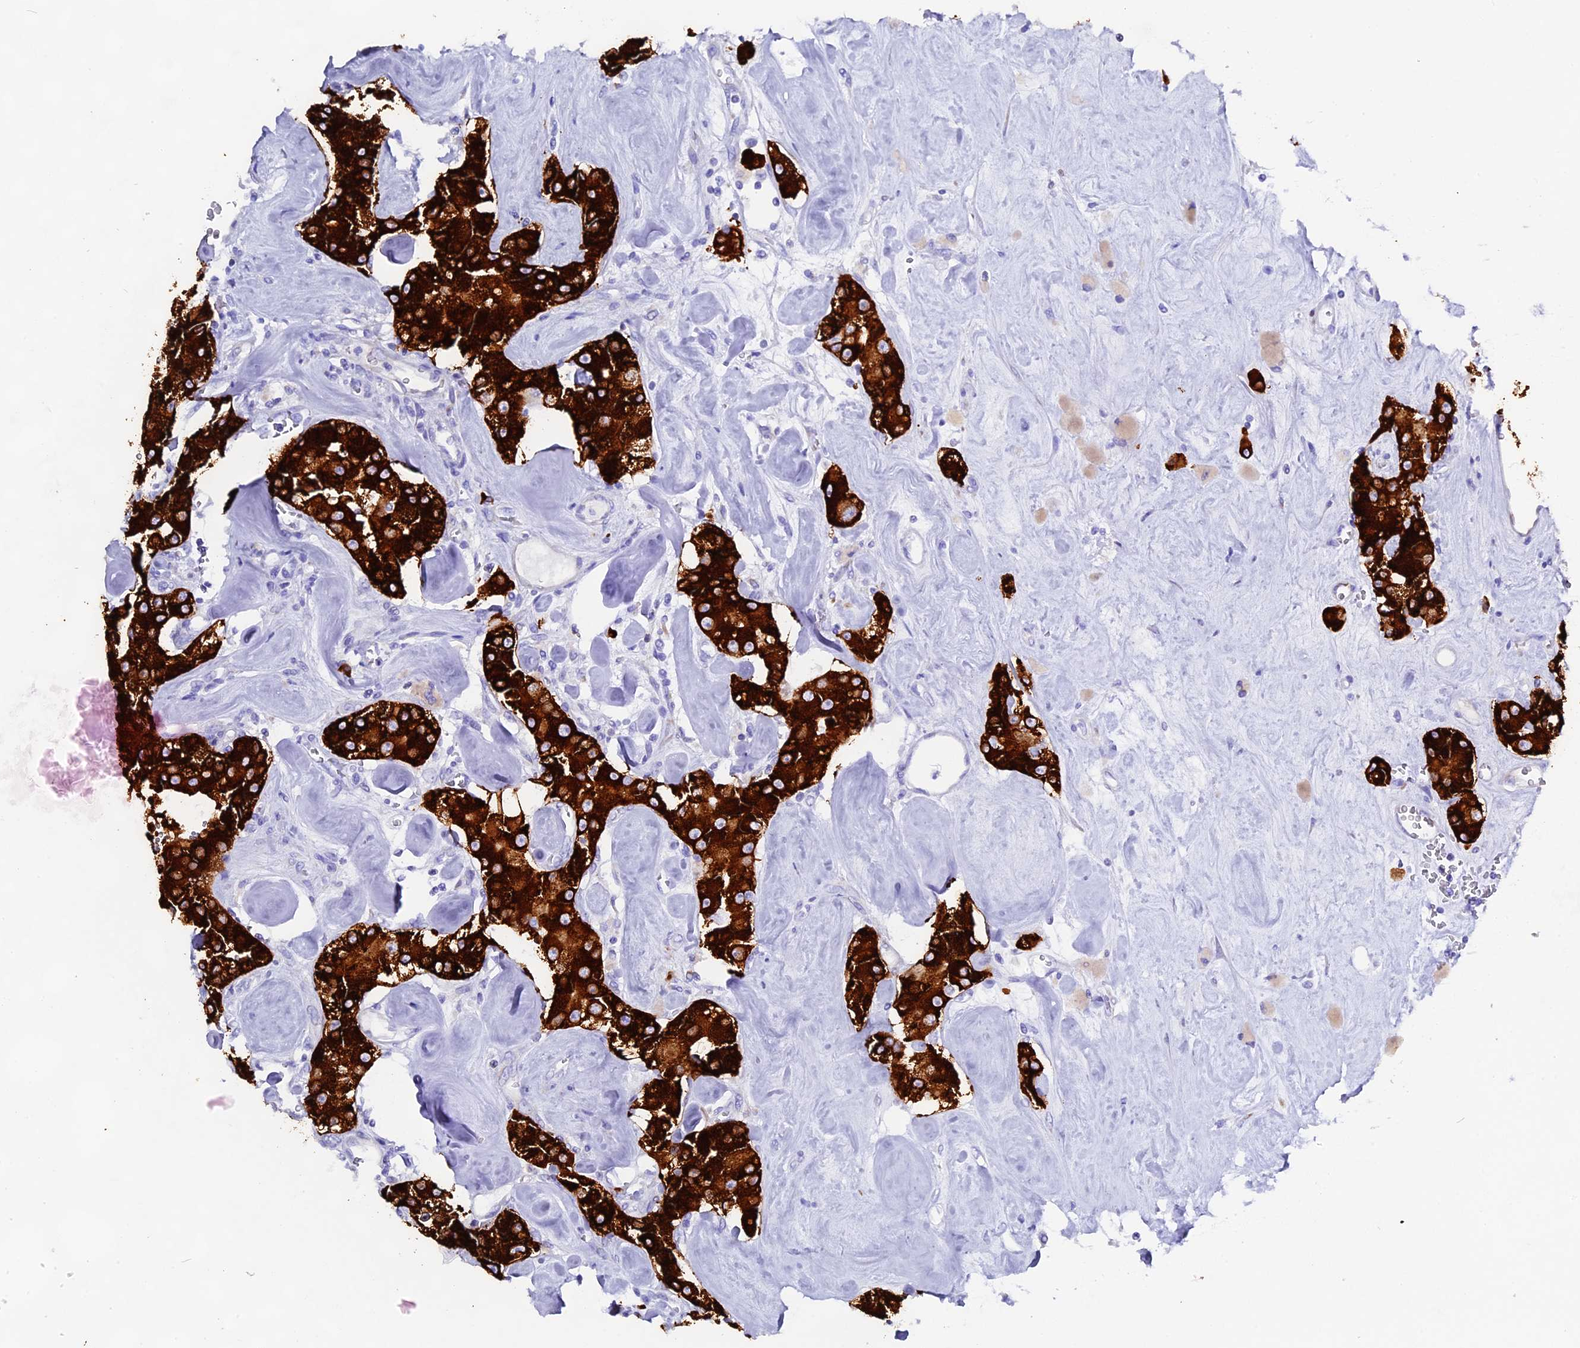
{"staining": {"intensity": "strong", "quantity": ">75%", "location": "cytoplasmic/membranous"}, "tissue": "carcinoid", "cell_type": "Tumor cells", "image_type": "cancer", "snomed": [{"axis": "morphology", "description": "Carcinoid, malignant, NOS"}, {"axis": "topography", "description": "Pancreas"}], "caption": "This is a micrograph of IHC staining of carcinoid, which shows strong expression in the cytoplasmic/membranous of tumor cells.", "gene": "FKBP11", "patient": {"sex": "male", "age": 41}}